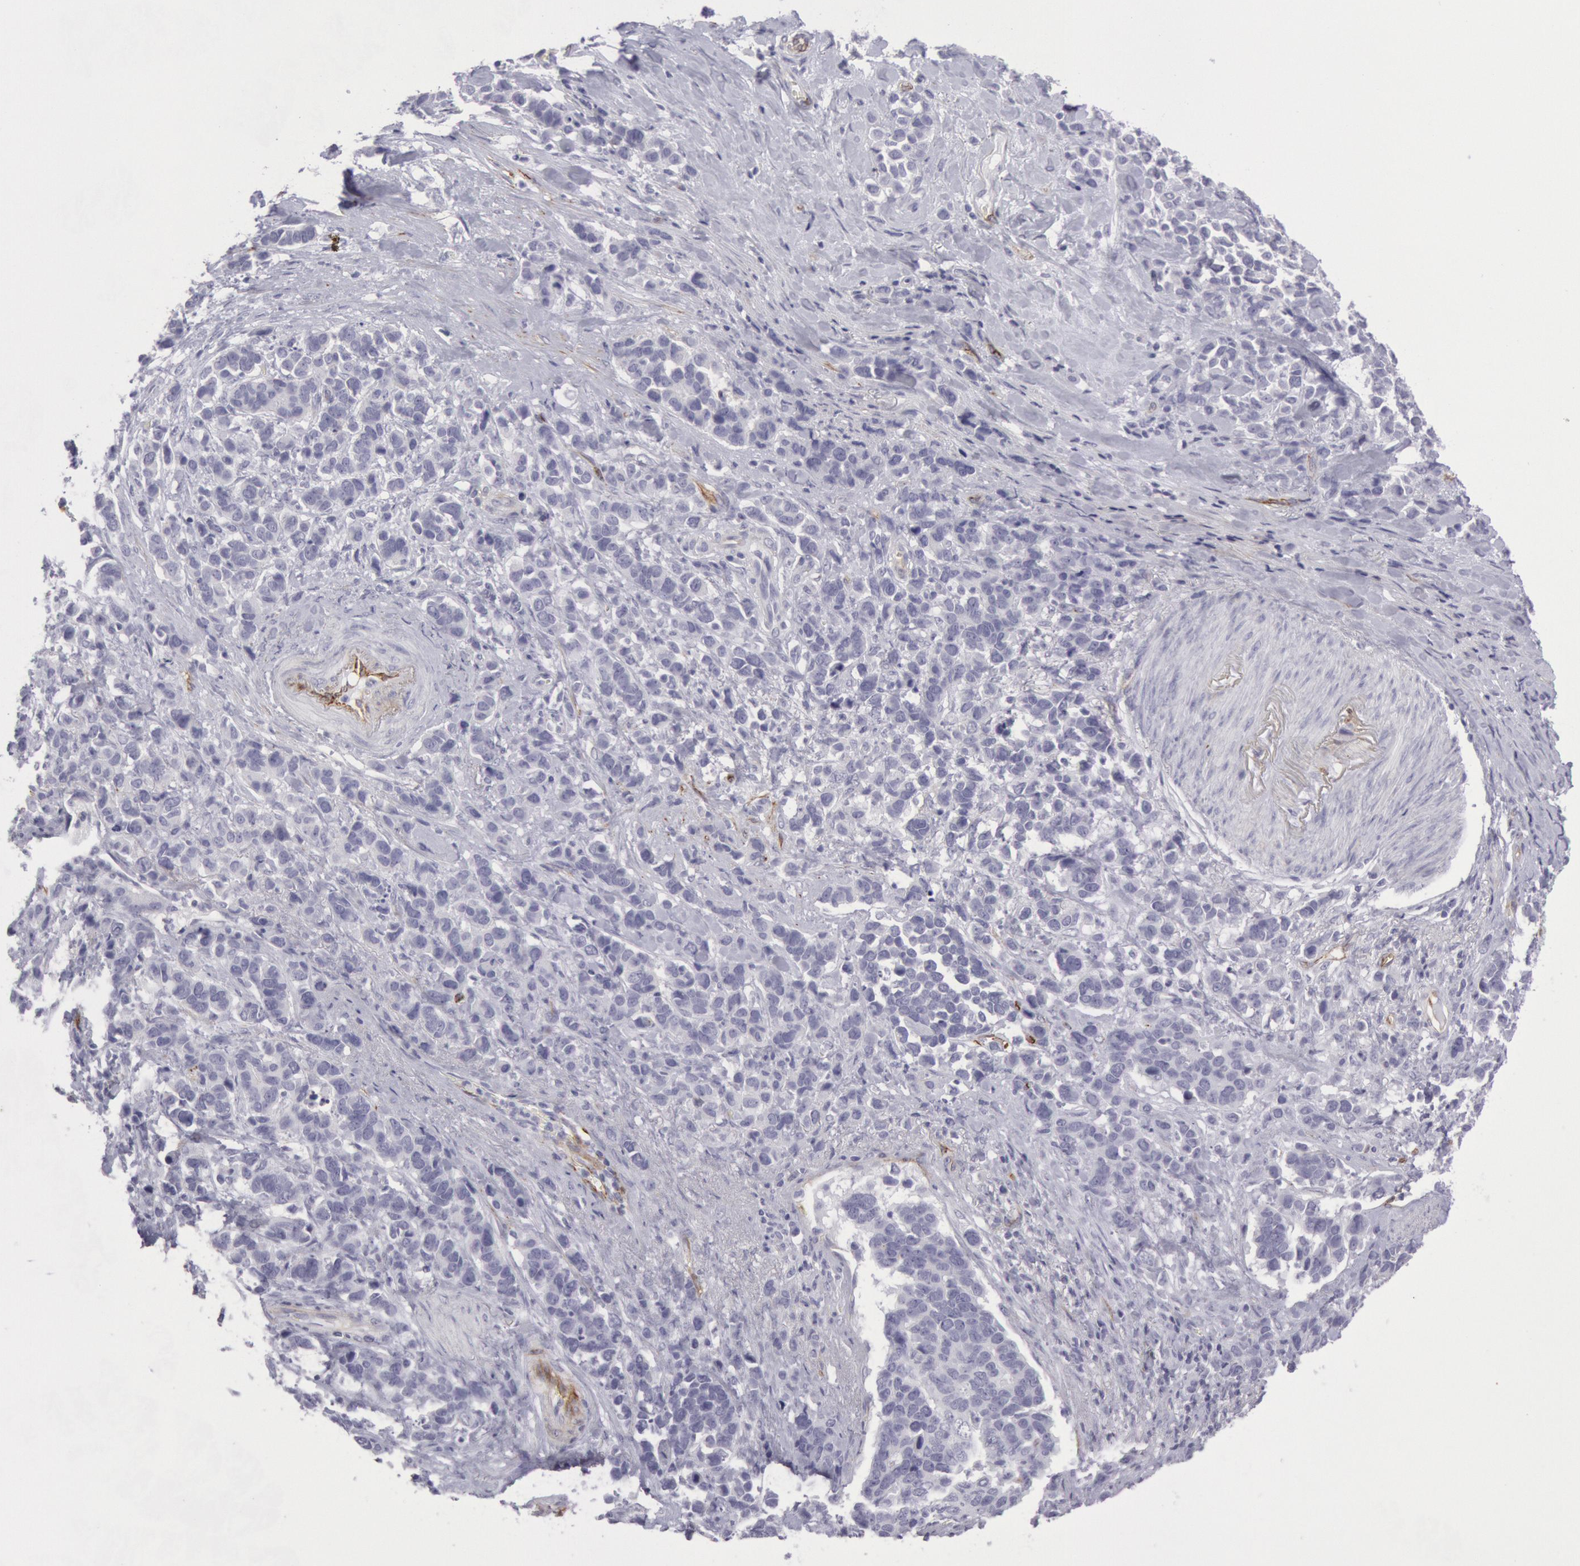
{"staining": {"intensity": "negative", "quantity": "none", "location": "none"}, "tissue": "stomach cancer", "cell_type": "Tumor cells", "image_type": "cancer", "snomed": [{"axis": "morphology", "description": "Adenocarcinoma, NOS"}, {"axis": "topography", "description": "Stomach, upper"}], "caption": "Immunohistochemistry (IHC) of human stomach cancer (adenocarcinoma) demonstrates no staining in tumor cells. The staining was performed using DAB (3,3'-diaminobenzidine) to visualize the protein expression in brown, while the nuclei were stained in blue with hematoxylin (Magnification: 20x).", "gene": "CDH13", "patient": {"sex": "male", "age": 71}}